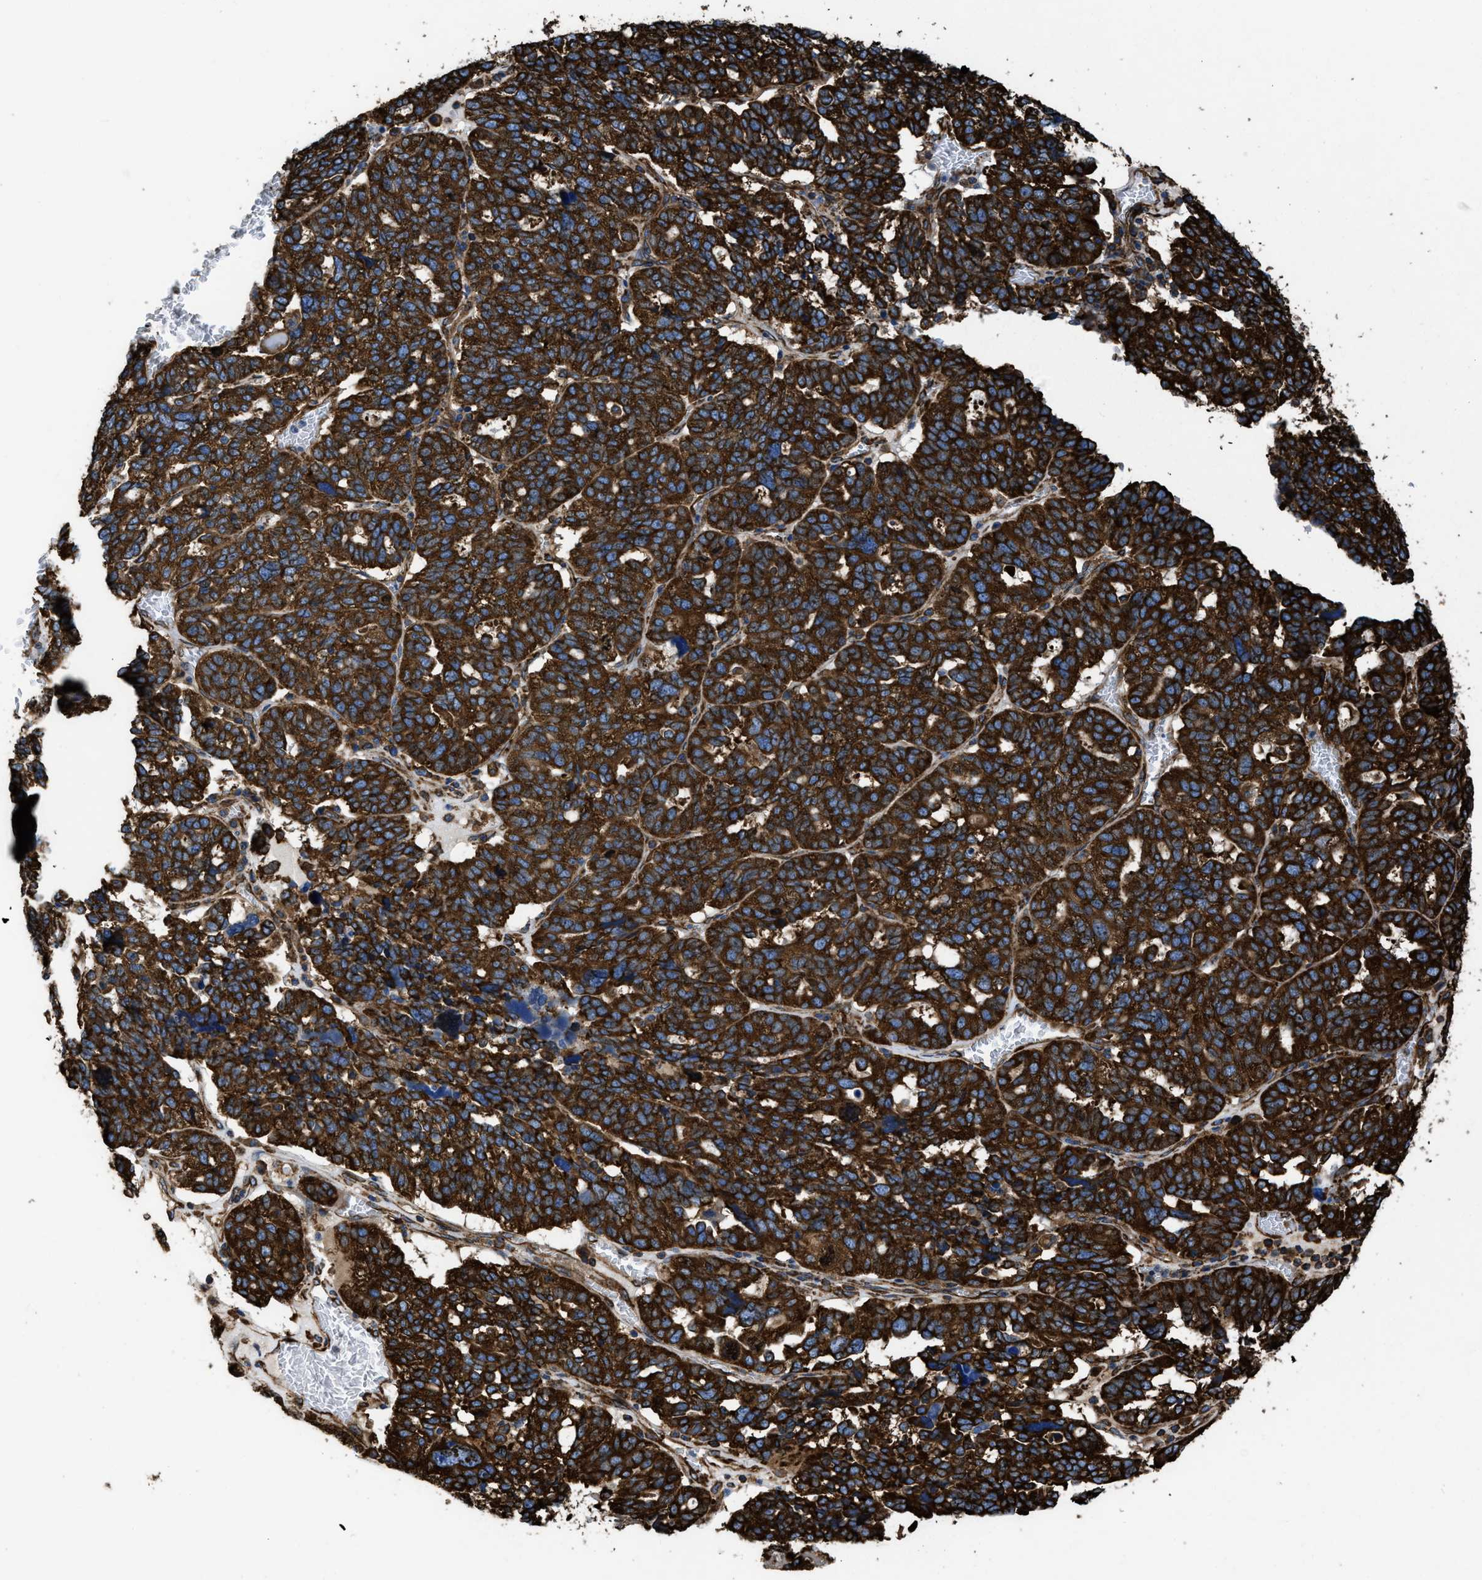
{"staining": {"intensity": "strong", "quantity": ">75%", "location": "cytoplasmic/membranous"}, "tissue": "ovarian cancer", "cell_type": "Tumor cells", "image_type": "cancer", "snomed": [{"axis": "morphology", "description": "Cystadenocarcinoma, serous, NOS"}, {"axis": "topography", "description": "Ovary"}], "caption": "High-magnification brightfield microscopy of ovarian cancer (serous cystadenocarcinoma) stained with DAB (3,3'-diaminobenzidine) (brown) and counterstained with hematoxylin (blue). tumor cells exhibit strong cytoplasmic/membranous staining is present in approximately>75% of cells.", "gene": "CAPRIN1", "patient": {"sex": "female", "age": 59}}